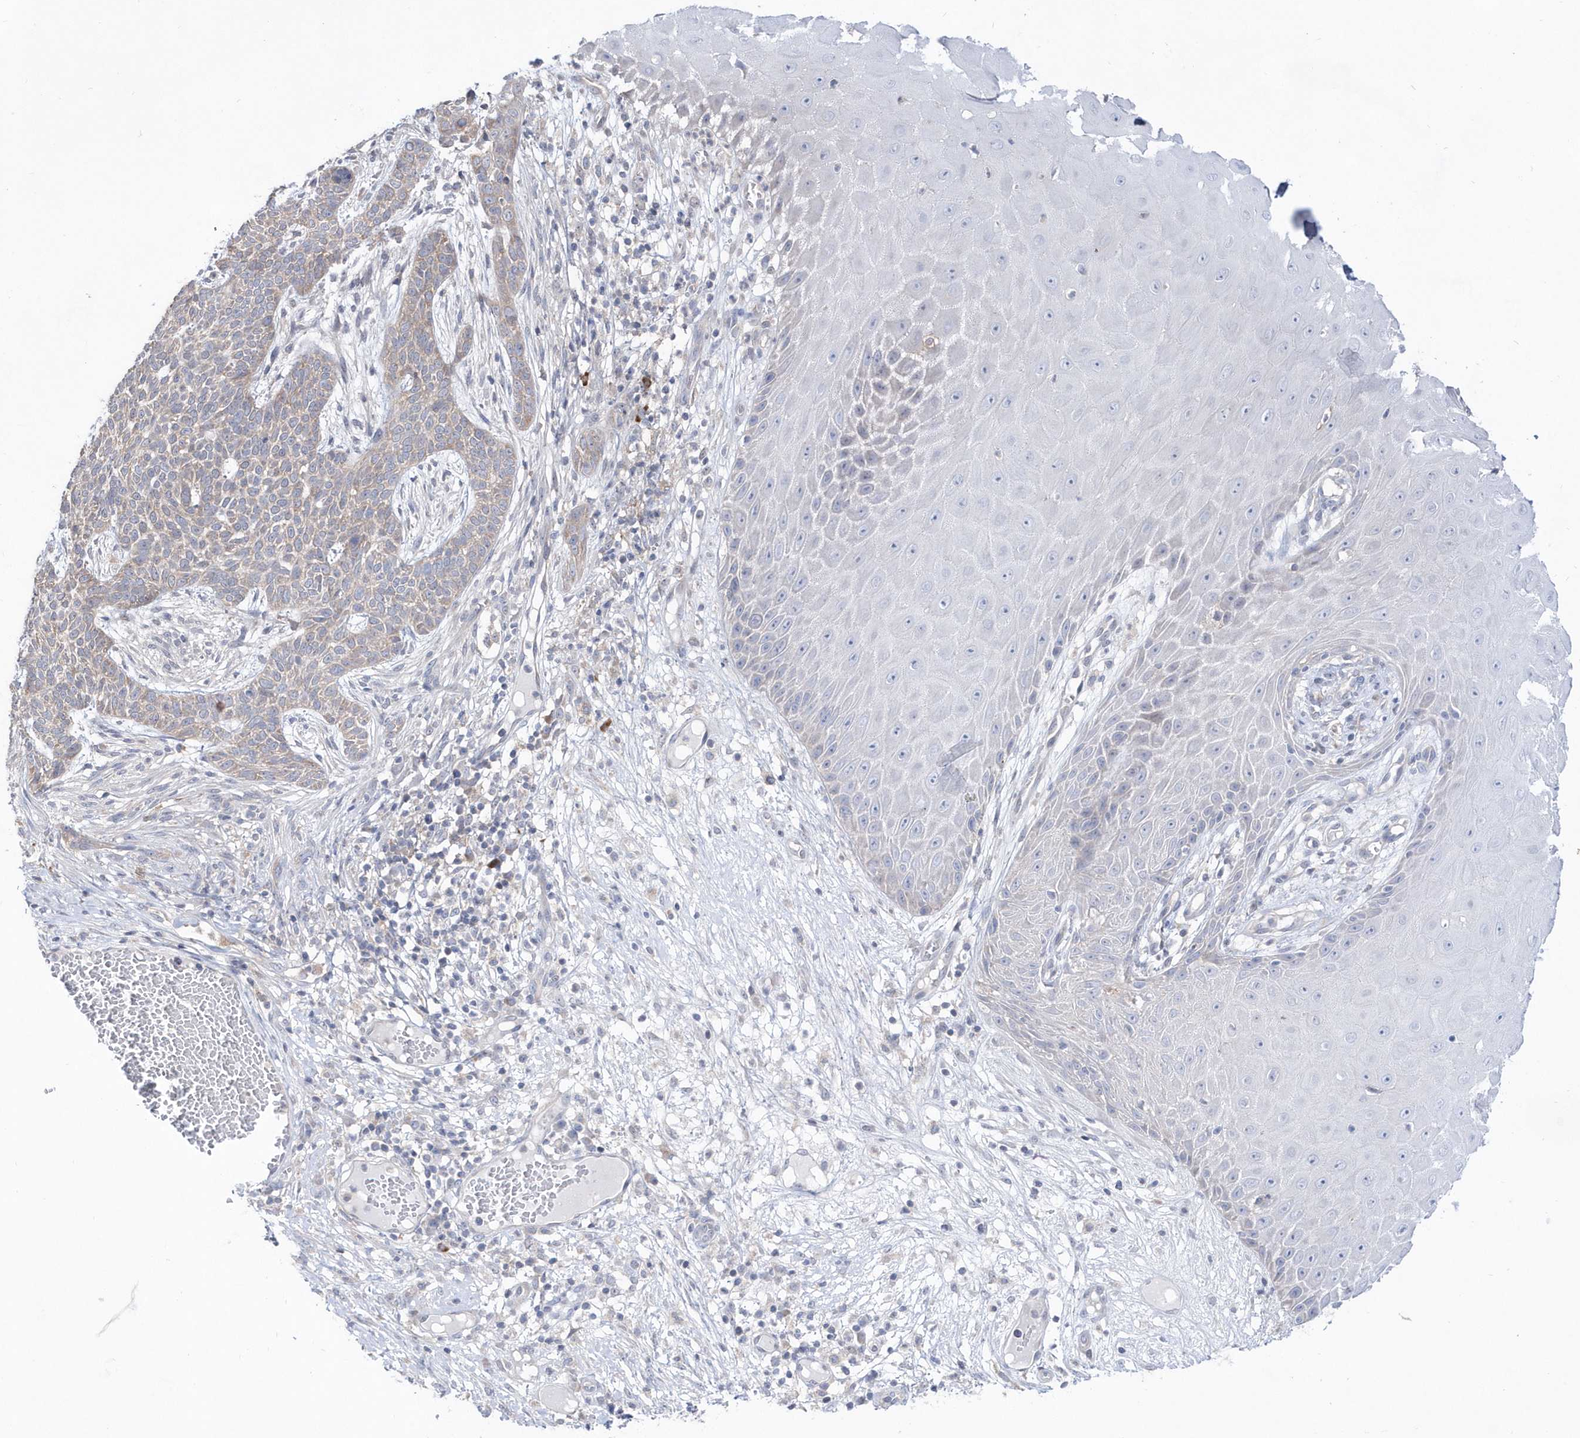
{"staining": {"intensity": "weak", "quantity": ">75%", "location": "cytoplasmic/membranous"}, "tissue": "skin cancer", "cell_type": "Tumor cells", "image_type": "cancer", "snomed": [{"axis": "morphology", "description": "Normal tissue, NOS"}, {"axis": "morphology", "description": "Basal cell carcinoma"}, {"axis": "topography", "description": "Skin"}], "caption": "A micrograph showing weak cytoplasmic/membranous expression in about >75% of tumor cells in basal cell carcinoma (skin), as visualized by brown immunohistochemical staining.", "gene": "BDH2", "patient": {"sex": "male", "age": 64}}